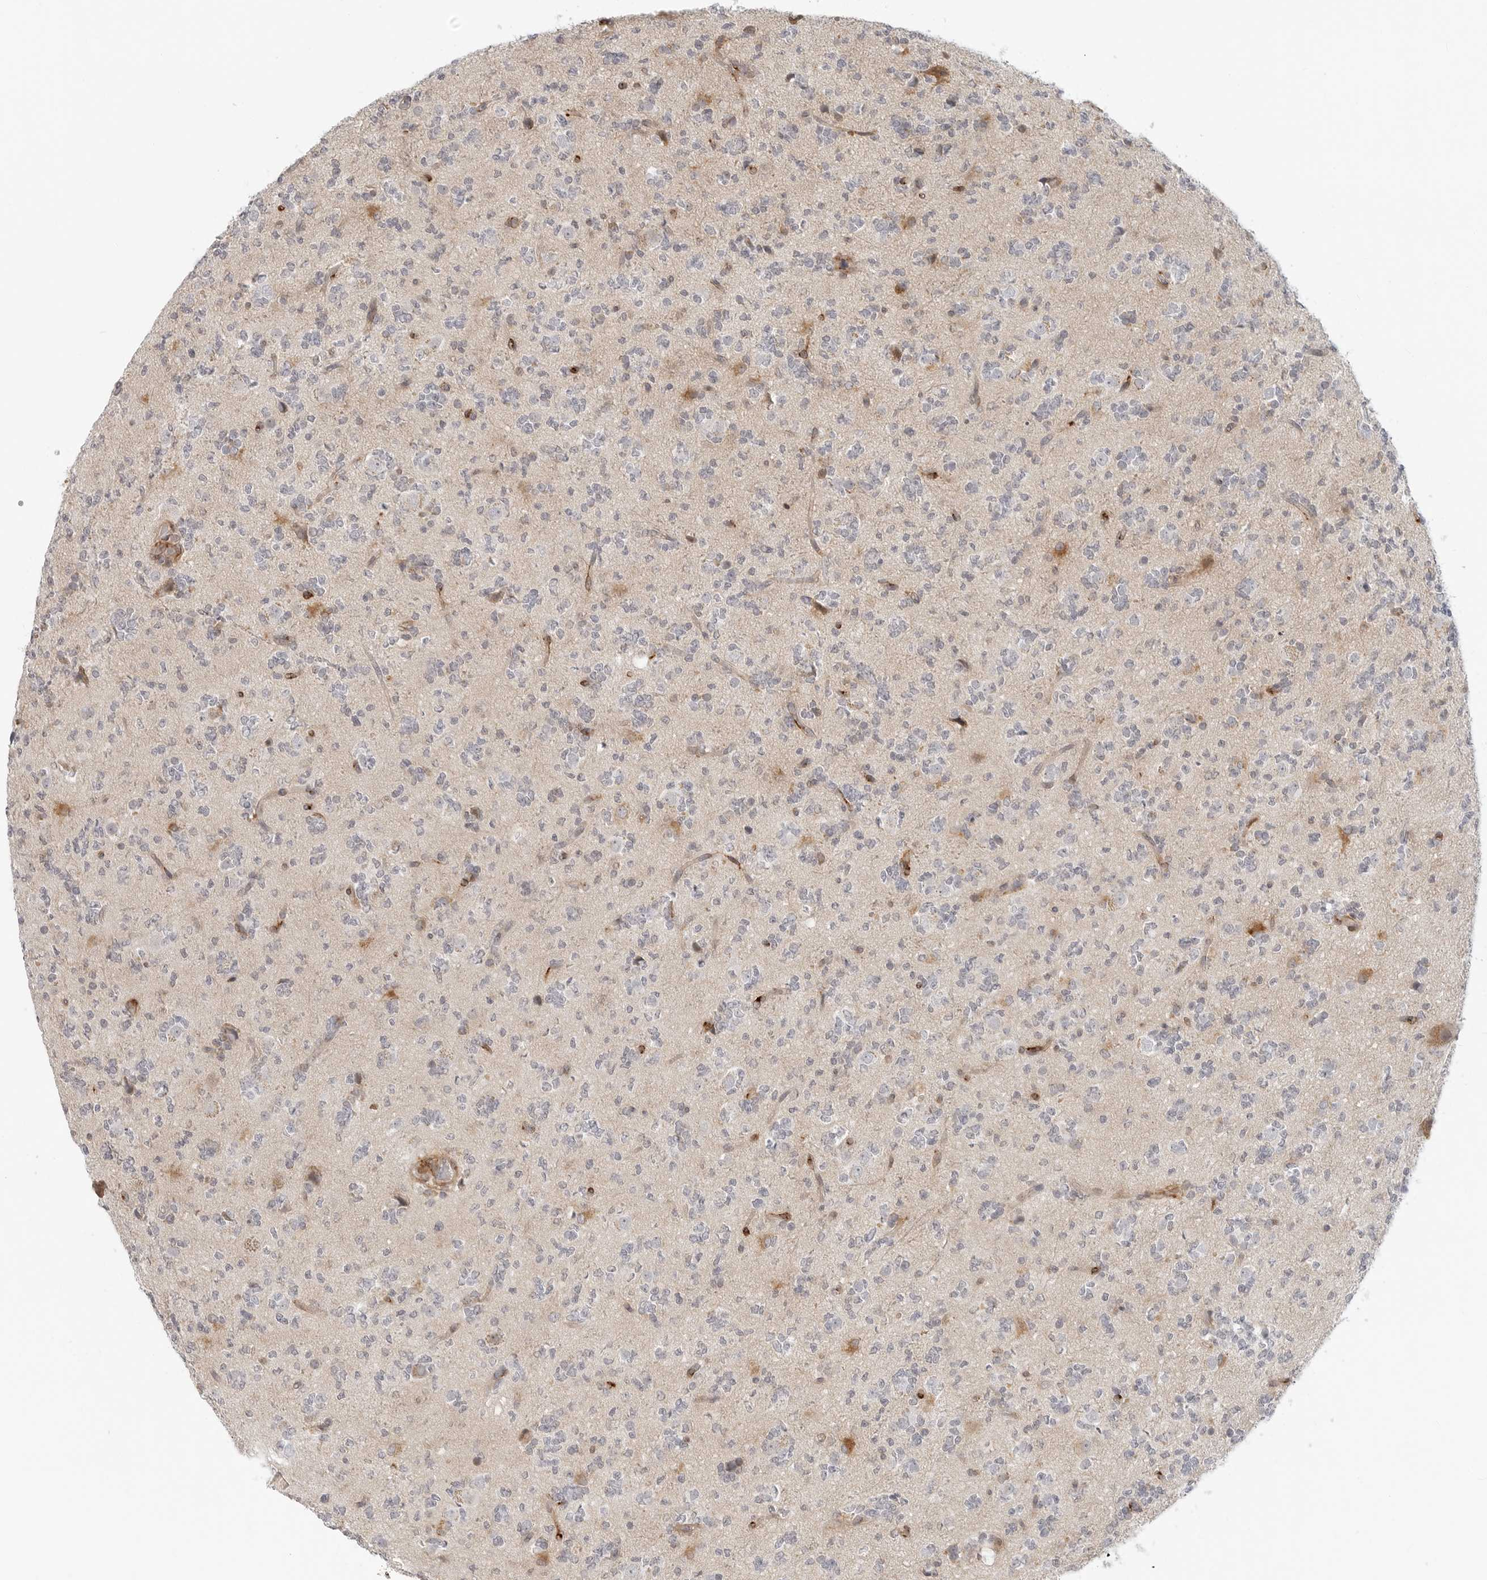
{"staining": {"intensity": "negative", "quantity": "none", "location": "none"}, "tissue": "glioma", "cell_type": "Tumor cells", "image_type": "cancer", "snomed": [{"axis": "morphology", "description": "Glioma, malignant, High grade"}, {"axis": "topography", "description": "Brain"}], "caption": "Tumor cells are negative for protein expression in human glioma.", "gene": "C1QTNF1", "patient": {"sex": "female", "age": 62}}